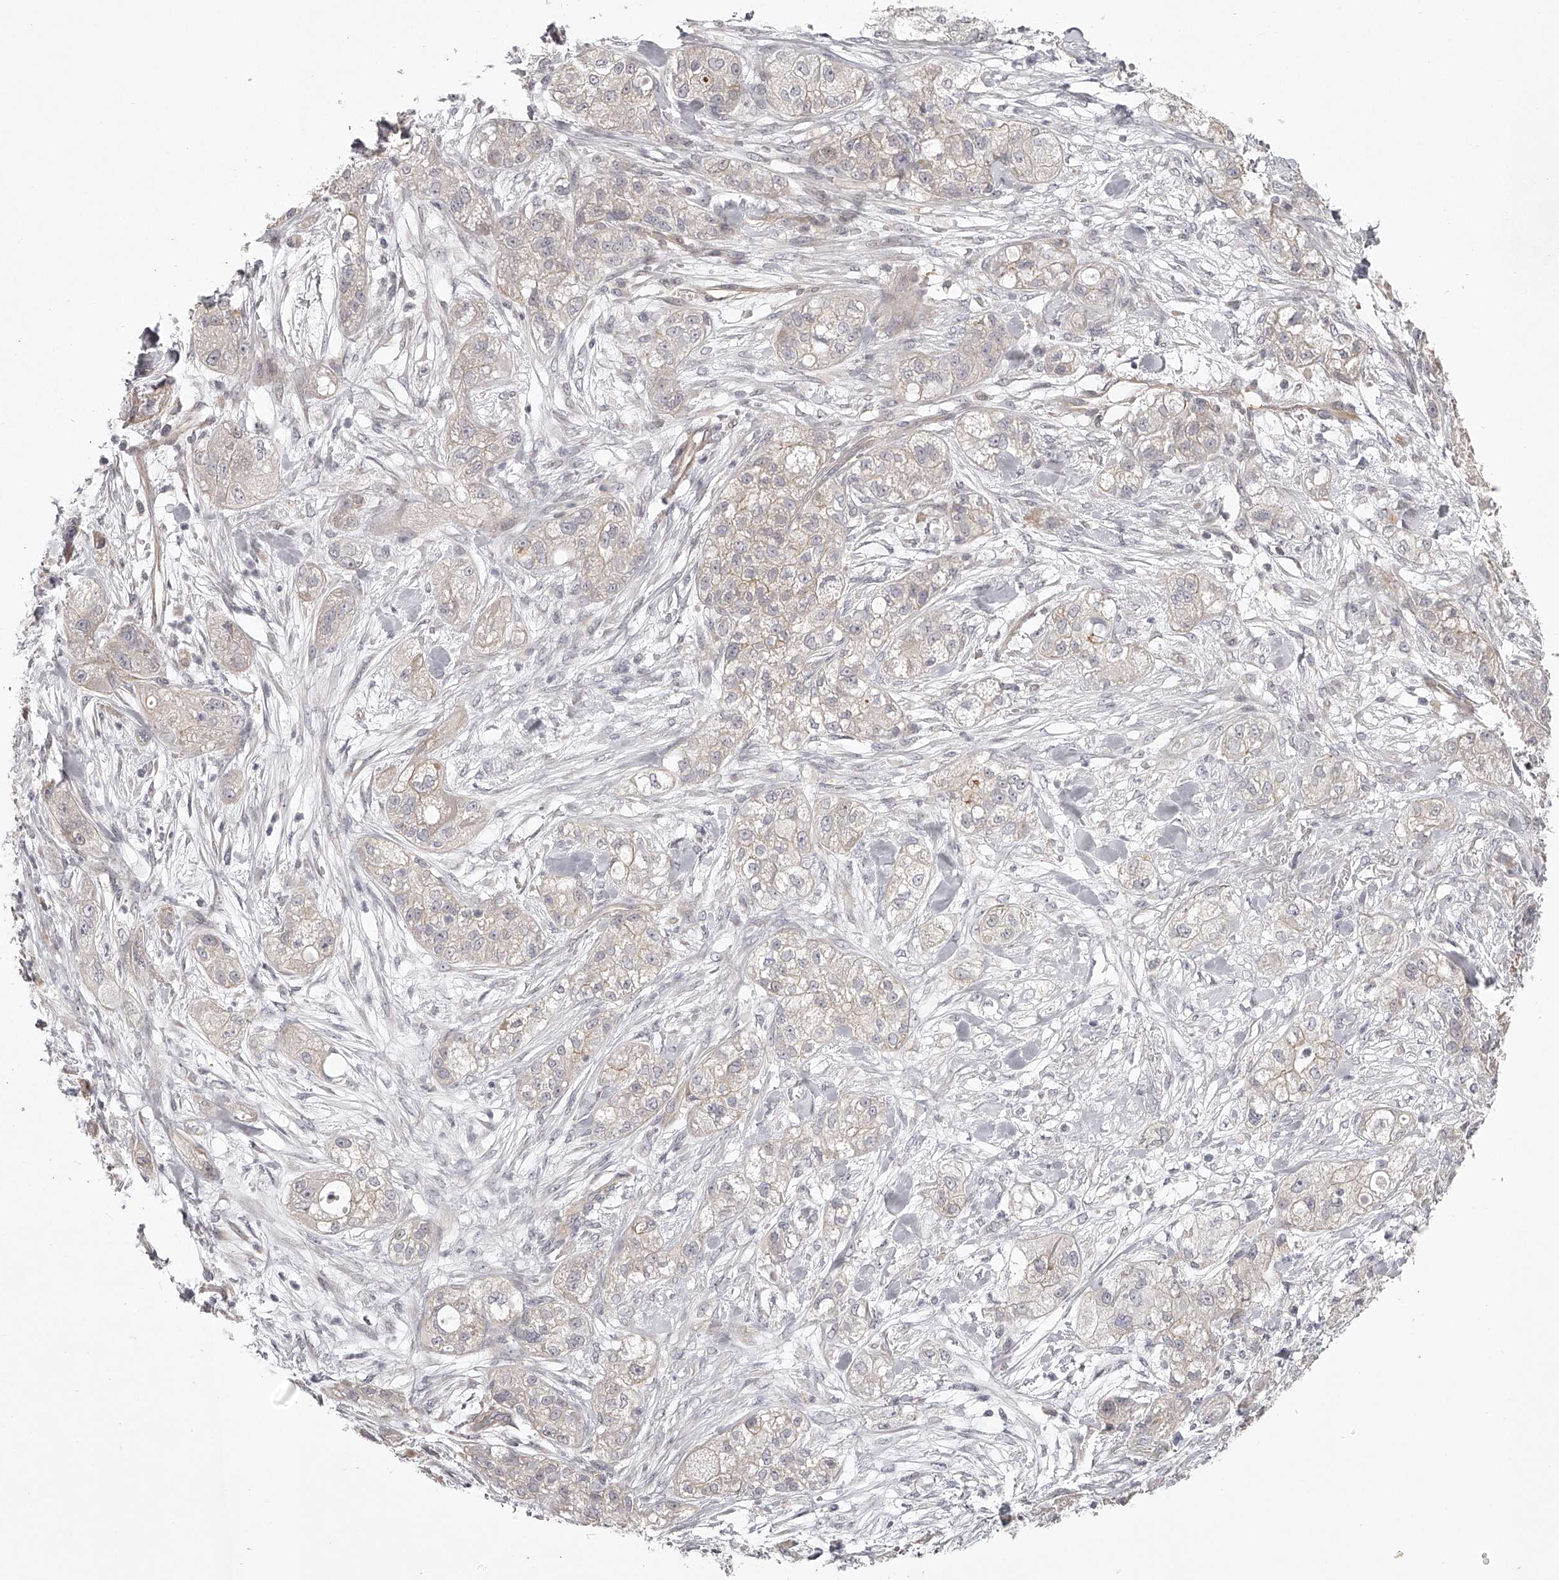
{"staining": {"intensity": "weak", "quantity": "<25%", "location": "cytoplasmic/membranous"}, "tissue": "pancreatic cancer", "cell_type": "Tumor cells", "image_type": "cancer", "snomed": [{"axis": "morphology", "description": "Adenocarcinoma, NOS"}, {"axis": "topography", "description": "Pancreas"}], "caption": "Protein analysis of adenocarcinoma (pancreatic) exhibits no significant staining in tumor cells. The staining is performed using DAB (3,3'-diaminobenzidine) brown chromogen with nuclei counter-stained in using hematoxylin.", "gene": "ZNF582", "patient": {"sex": "female", "age": 78}}